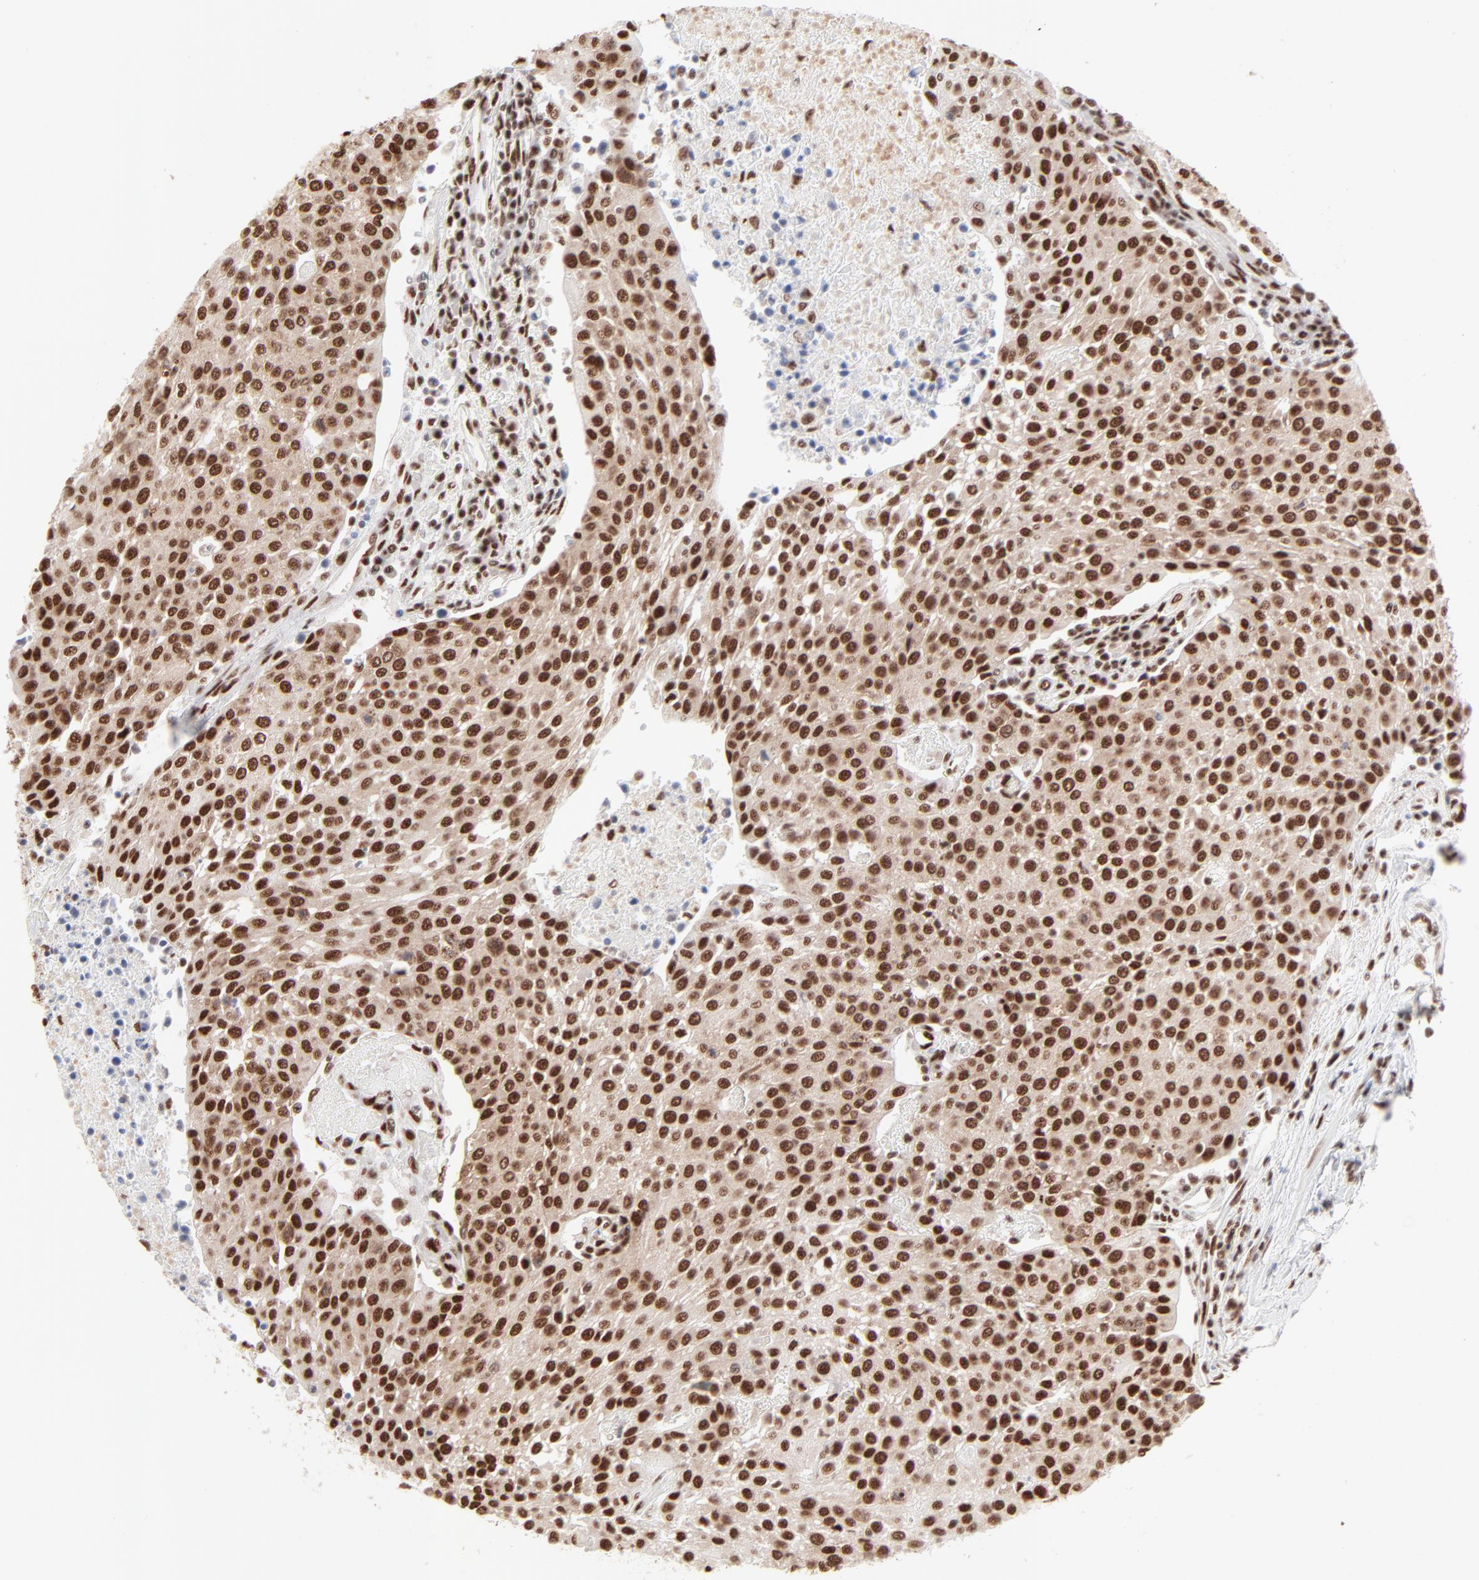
{"staining": {"intensity": "strong", "quantity": ">75%", "location": "cytoplasmic/membranous,nuclear"}, "tissue": "urothelial cancer", "cell_type": "Tumor cells", "image_type": "cancer", "snomed": [{"axis": "morphology", "description": "Urothelial carcinoma, High grade"}, {"axis": "topography", "description": "Urinary bladder"}], "caption": "The immunohistochemical stain labels strong cytoplasmic/membranous and nuclear positivity in tumor cells of urothelial cancer tissue. Immunohistochemistry stains the protein of interest in brown and the nuclei are stained blue.", "gene": "TARDBP", "patient": {"sex": "female", "age": 85}}